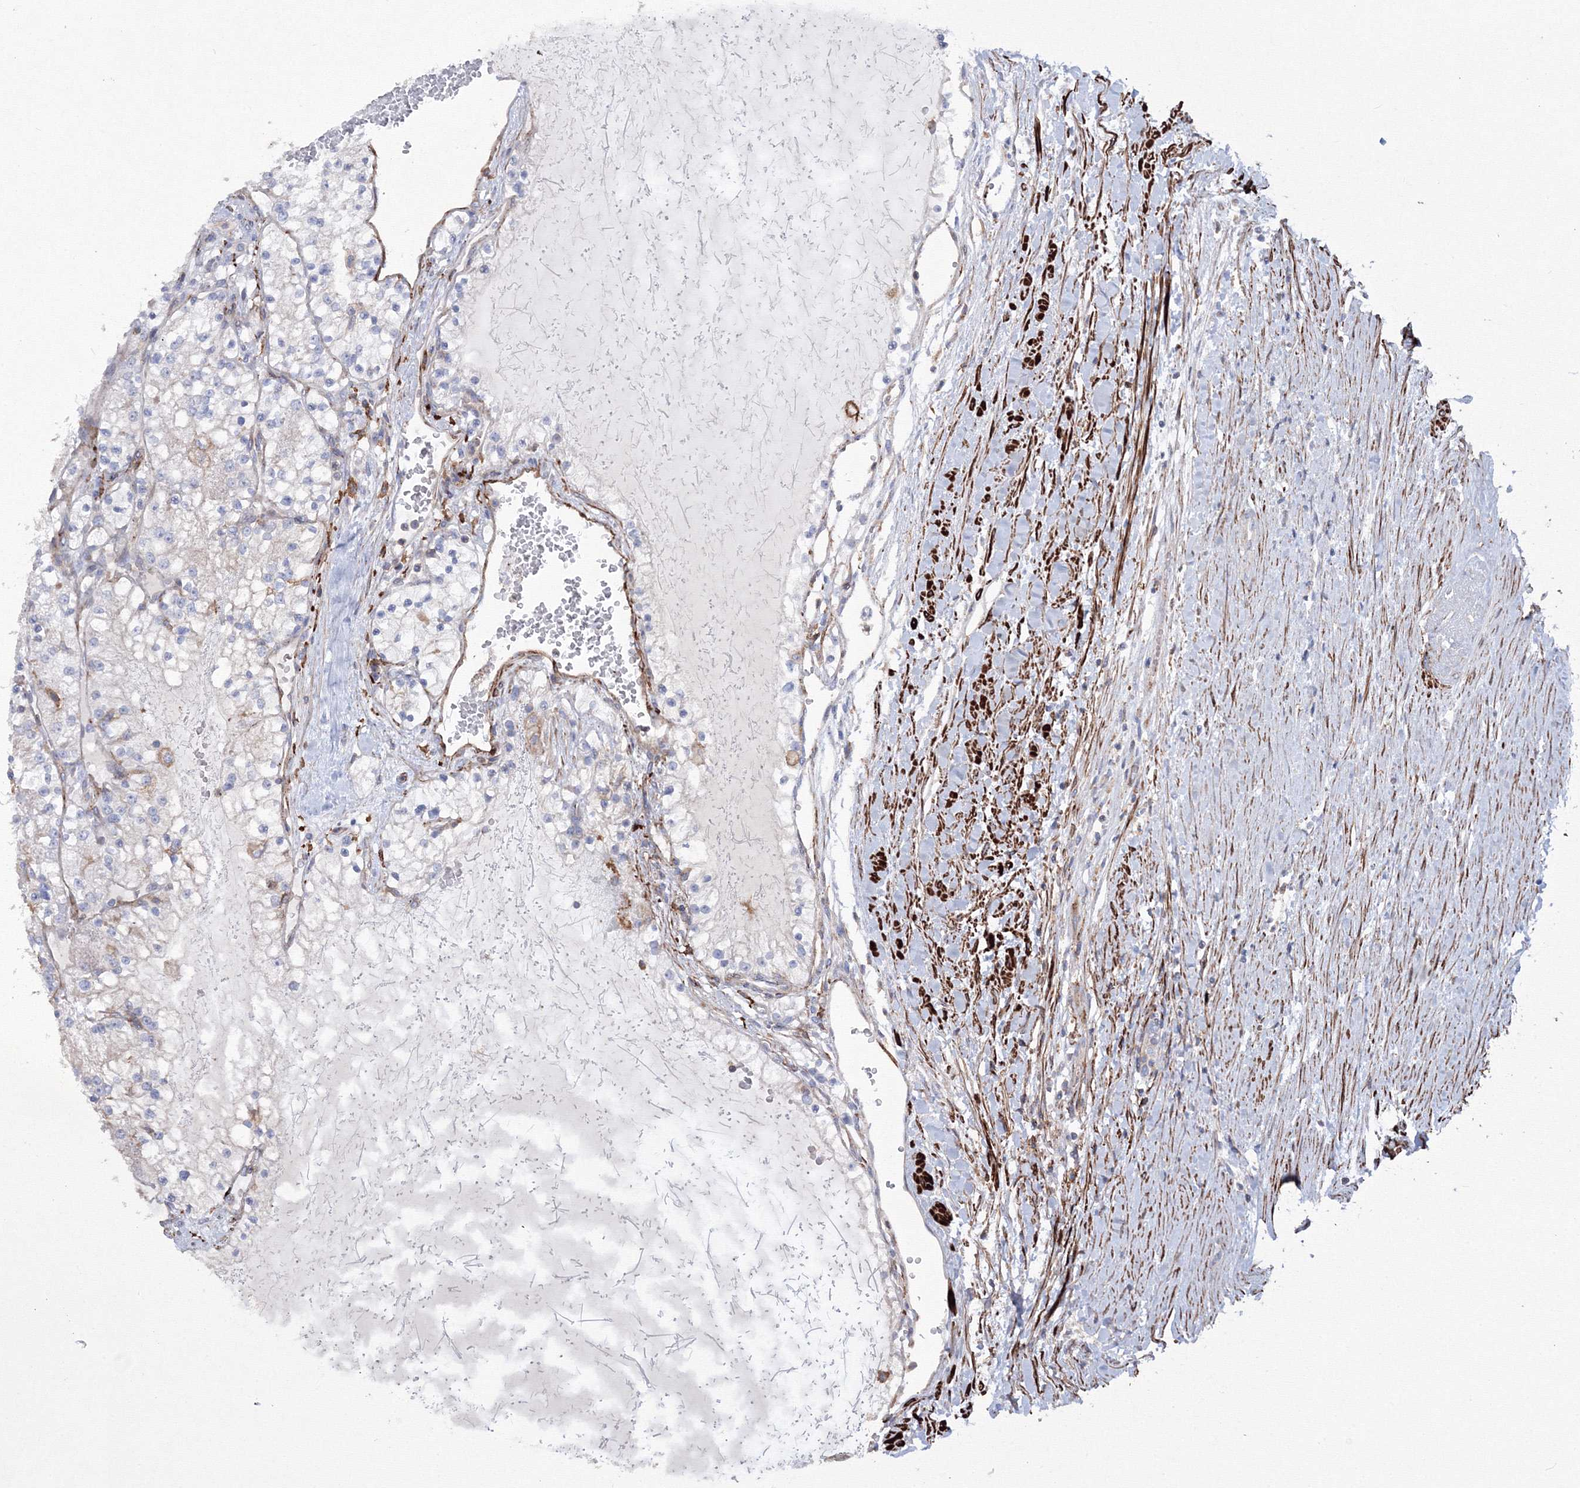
{"staining": {"intensity": "negative", "quantity": "none", "location": "none"}, "tissue": "renal cancer", "cell_type": "Tumor cells", "image_type": "cancer", "snomed": [{"axis": "morphology", "description": "Normal tissue, NOS"}, {"axis": "morphology", "description": "Adenocarcinoma, NOS"}, {"axis": "topography", "description": "Kidney"}], "caption": "Human renal cancer (adenocarcinoma) stained for a protein using immunohistochemistry exhibits no expression in tumor cells.", "gene": "GPR82", "patient": {"sex": "male", "age": 68}}